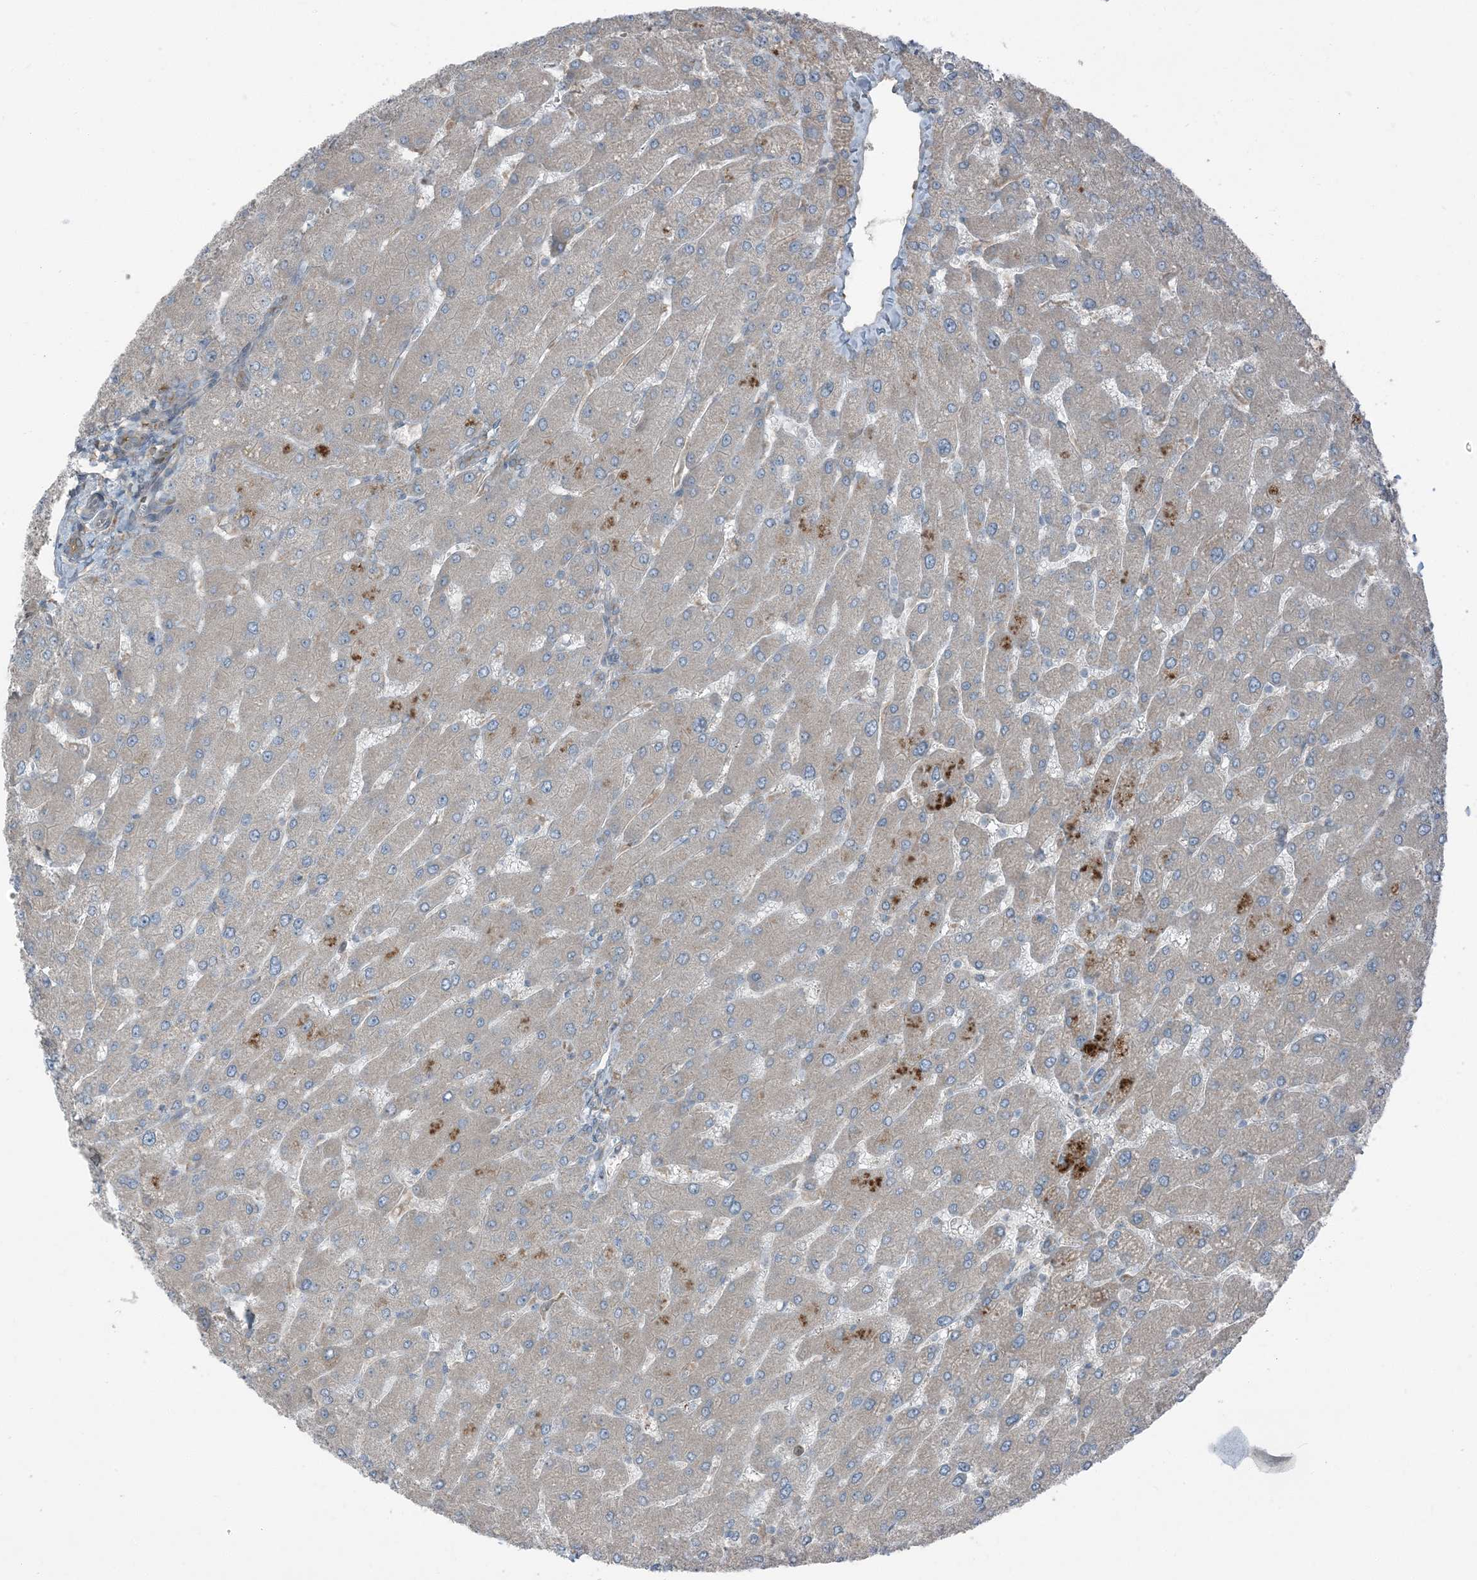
{"staining": {"intensity": "weak", "quantity": "<25%", "location": "cytoplasmic/membranous"}, "tissue": "liver", "cell_type": "Cholangiocytes", "image_type": "normal", "snomed": [{"axis": "morphology", "description": "Normal tissue, NOS"}, {"axis": "topography", "description": "Liver"}], "caption": "The photomicrograph exhibits no significant expression in cholangiocytes of liver. (Brightfield microscopy of DAB immunohistochemistry (IHC) at high magnification).", "gene": "RAB3GAP1", "patient": {"sex": "male", "age": 55}}